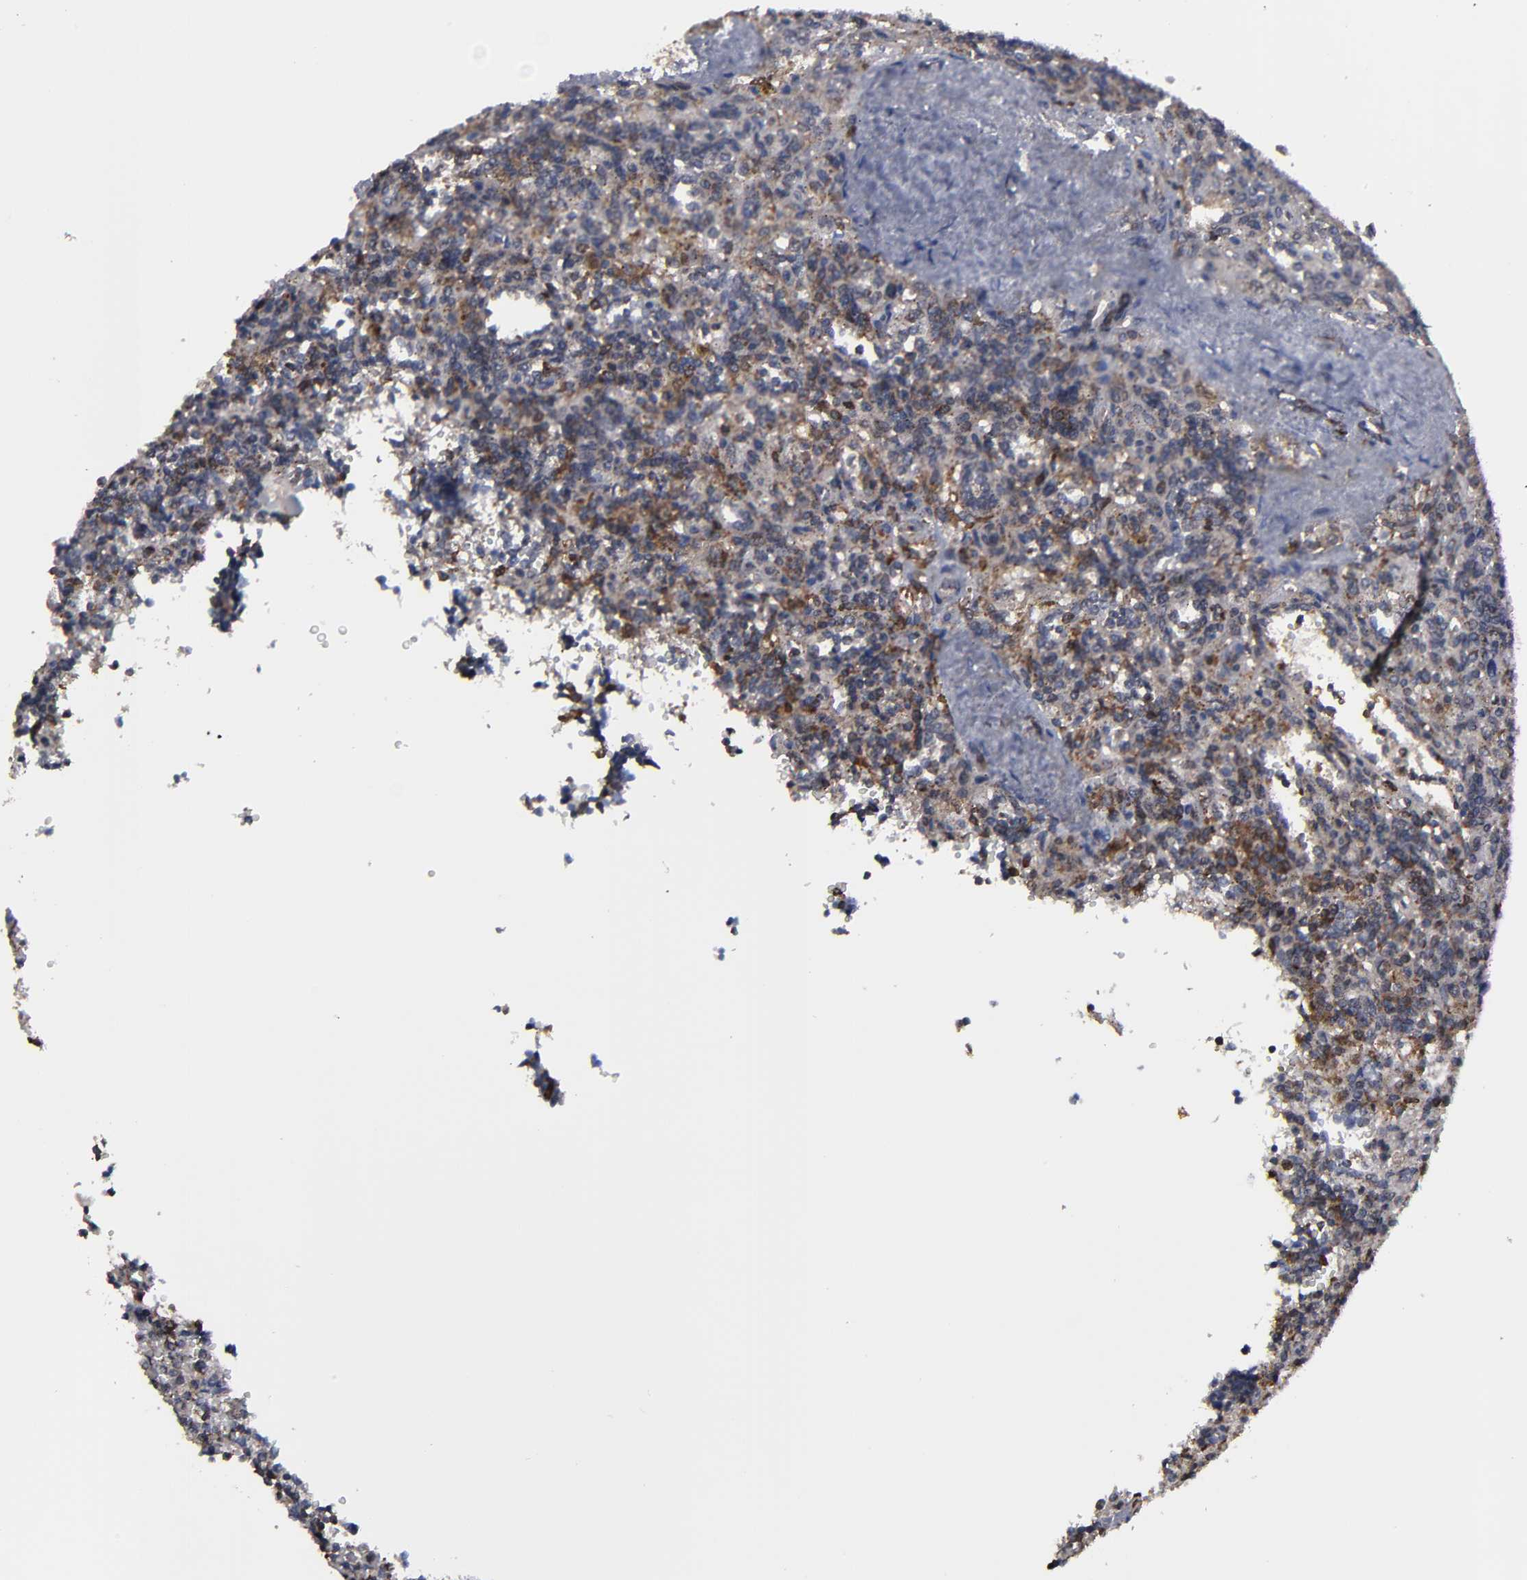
{"staining": {"intensity": "moderate", "quantity": "25%-75%", "location": "cytoplasmic/membranous,nuclear"}, "tissue": "lymphoma", "cell_type": "Tumor cells", "image_type": "cancer", "snomed": [{"axis": "morphology", "description": "Malignant lymphoma, non-Hodgkin's type, Low grade"}, {"axis": "topography", "description": "Spleen"}], "caption": "Protein expression analysis of lymphoma demonstrates moderate cytoplasmic/membranous and nuclear expression in about 25%-75% of tumor cells.", "gene": "KIAA2026", "patient": {"sex": "male", "age": 67}}